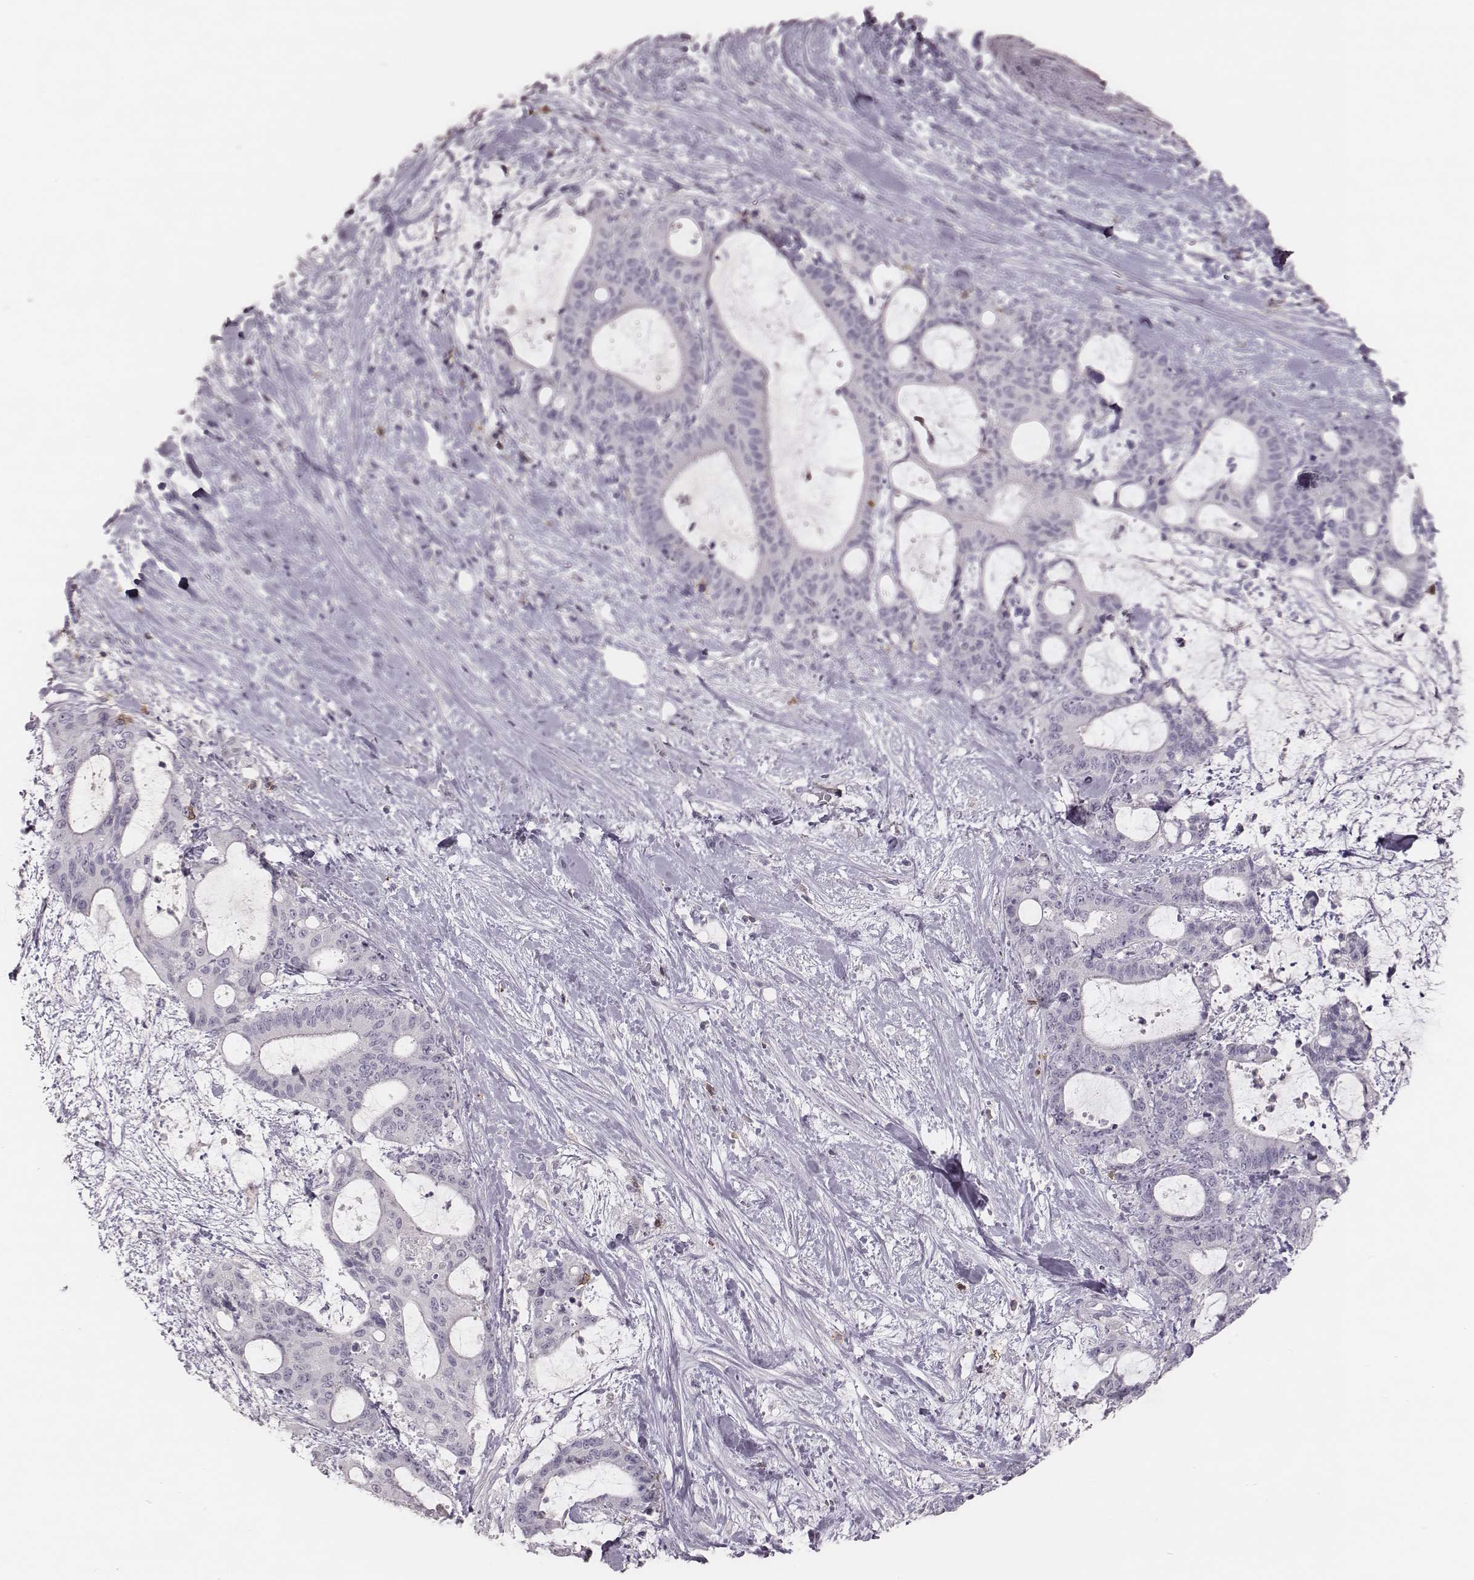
{"staining": {"intensity": "negative", "quantity": "none", "location": "none"}, "tissue": "liver cancer", "cell_type": "Tumor cells", "image_type": "cancer", "snomed": [{"axis": "morphology", "description": "Cholangiocarcinoma"}, {"axis": "topography", "description": "Liver"}], "caption": "DAB (3,3'-diaminobenzidine) immunohistochemical staining of cholangiocarcinoma (liver) displays no significant expression in tumor cells.", "gene": "PDCD1", "patient": {"sex": "female", "age": 73}}